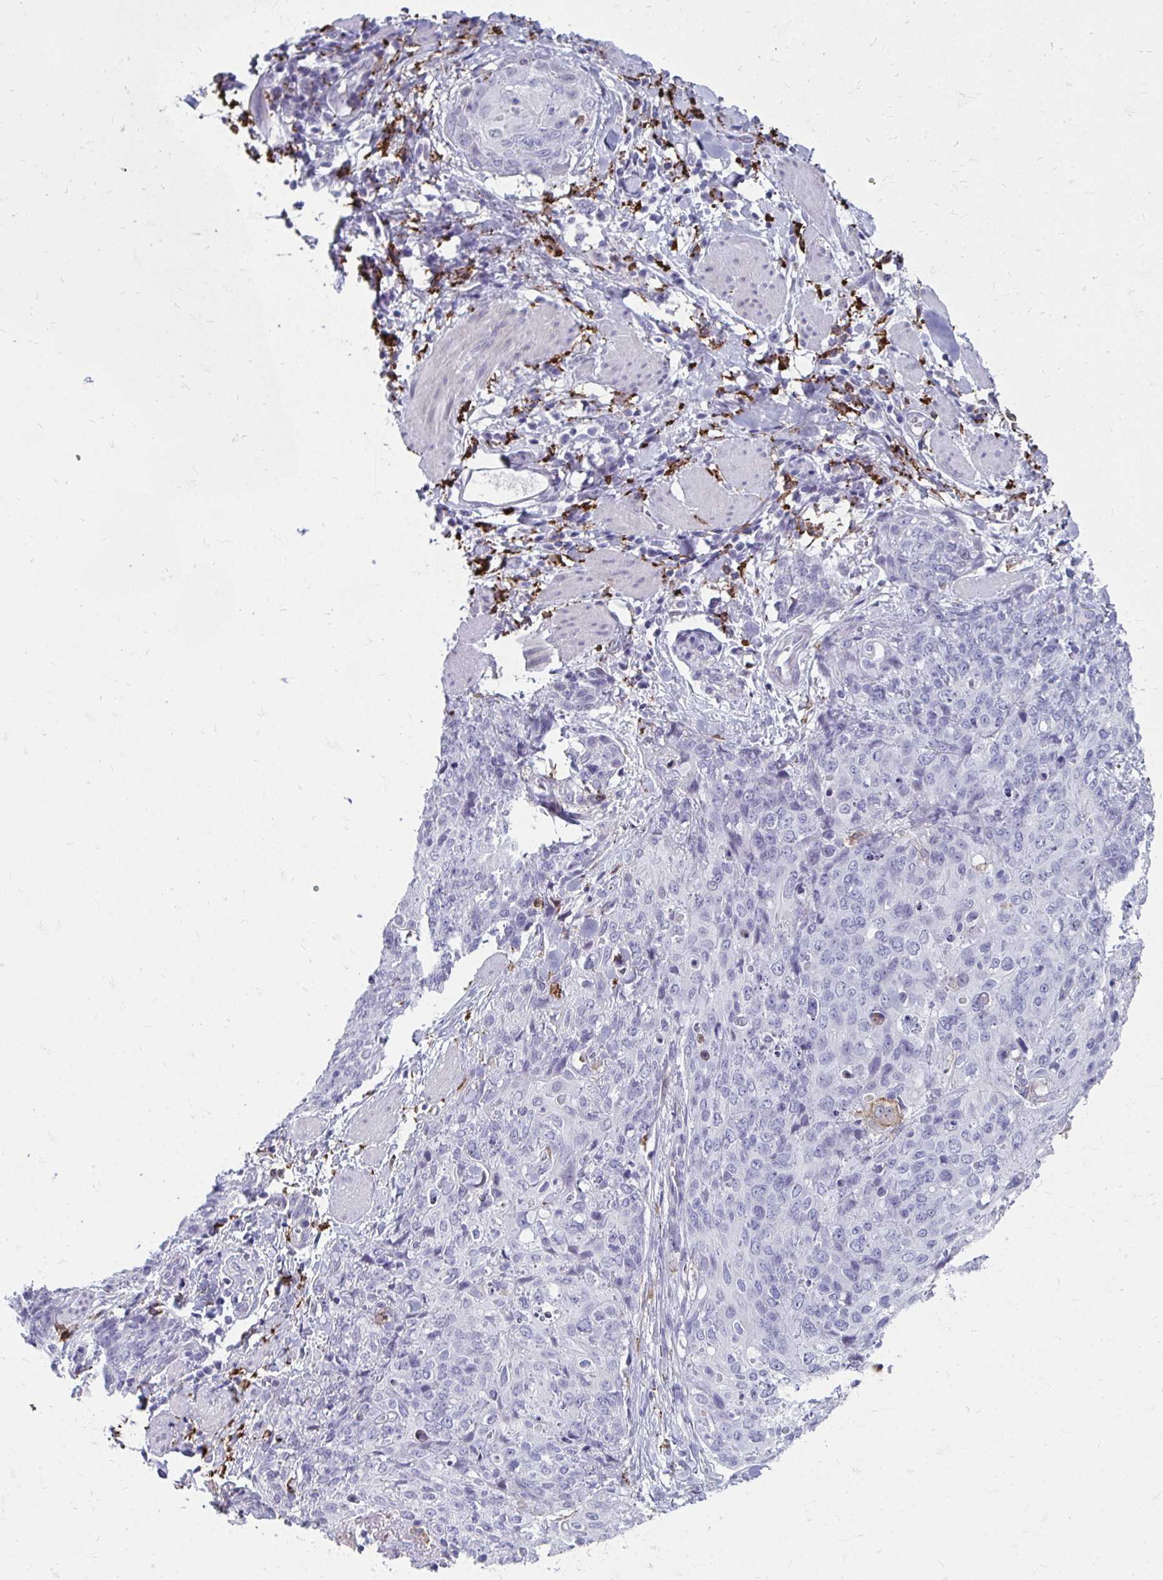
{"staining": {"intensity": "negative", "quantity": "none", "location": "none"}, "tissue": "skin cancer", "cell_type": "Tumor cells", "image_type": "cancer", "snomed": [{"axis": "morphology", "description": "Squamous cell carcinoma, NOS"}, {"axis": "topography", "description": "Skin"}, {"axis": "topography", "description": "Vulva"}], "caption": "This is an immunohistochemistry (IHC) image of human skin cancer (squamous cell carcinoma). There is no positivity in tumor cells.", "gene": "CD163", "patient": {"sex": "female", "age": 85}}